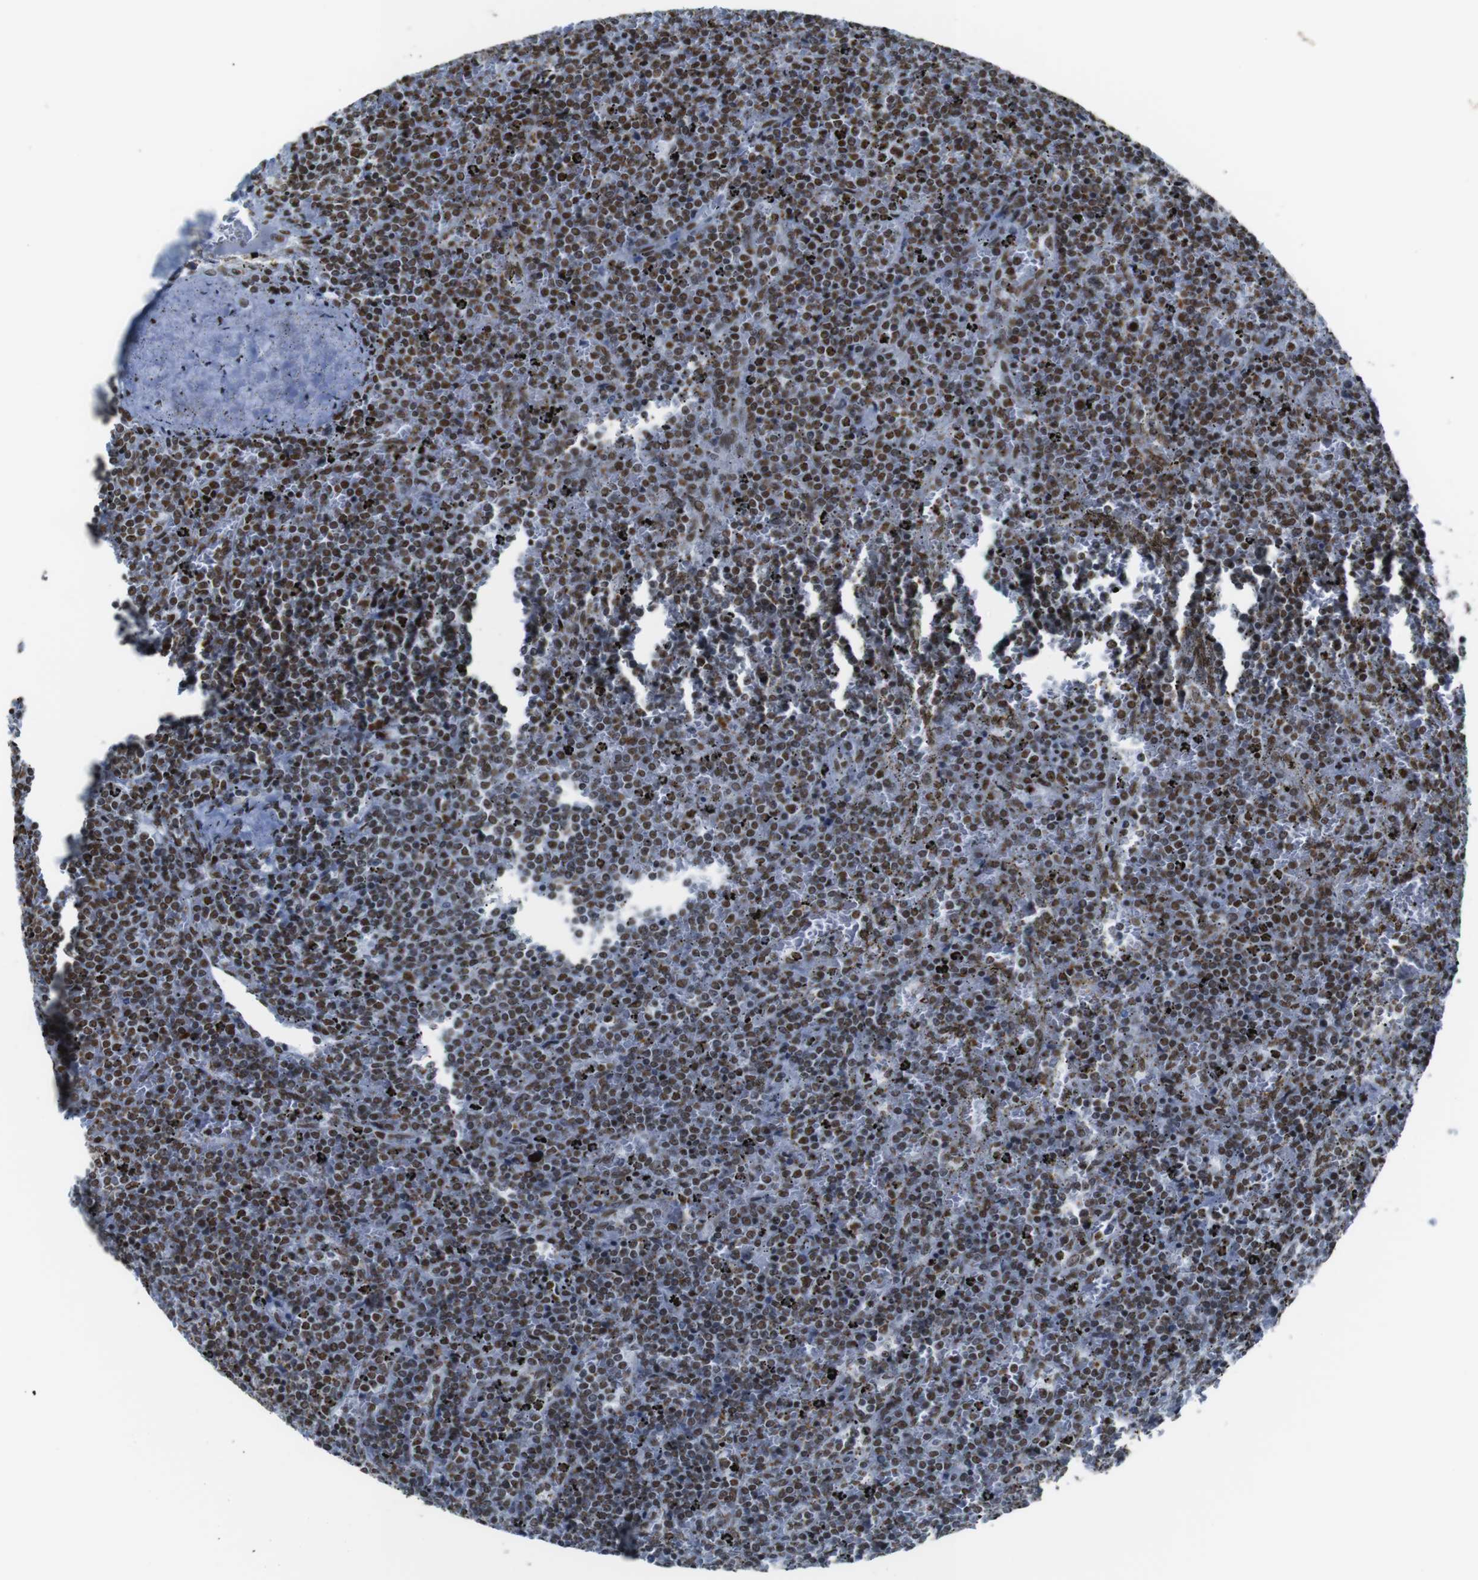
{"staining": {"intensity": "moderate", "quantity": ">75%", "location": "nuclear"}, "tissue": "lymphoma", "cell_type": "Tumor cells", "image_type": "cancer", "snomed": [{"axis": "morphology", "description": "Malignant lymphoma, non-Hodgkin's type, Low grade"}, {"axis": "topography", "description": "Spleen"}], "caption": "A micrograph of human malignant lymphoma, non-Hodgkin's type (low-grade) stained for a protein shows moderate nuclear brown staining in tumor cells. The staining was performed using DAB (3,3'-diaminobenzidine) to visualize the protein expression in brown, while the nuclei were stained in blue with hematoxylin (Magnification: 20x).", "gene": "ROMO1", "patient": {"sex": "female", "age": 77}}